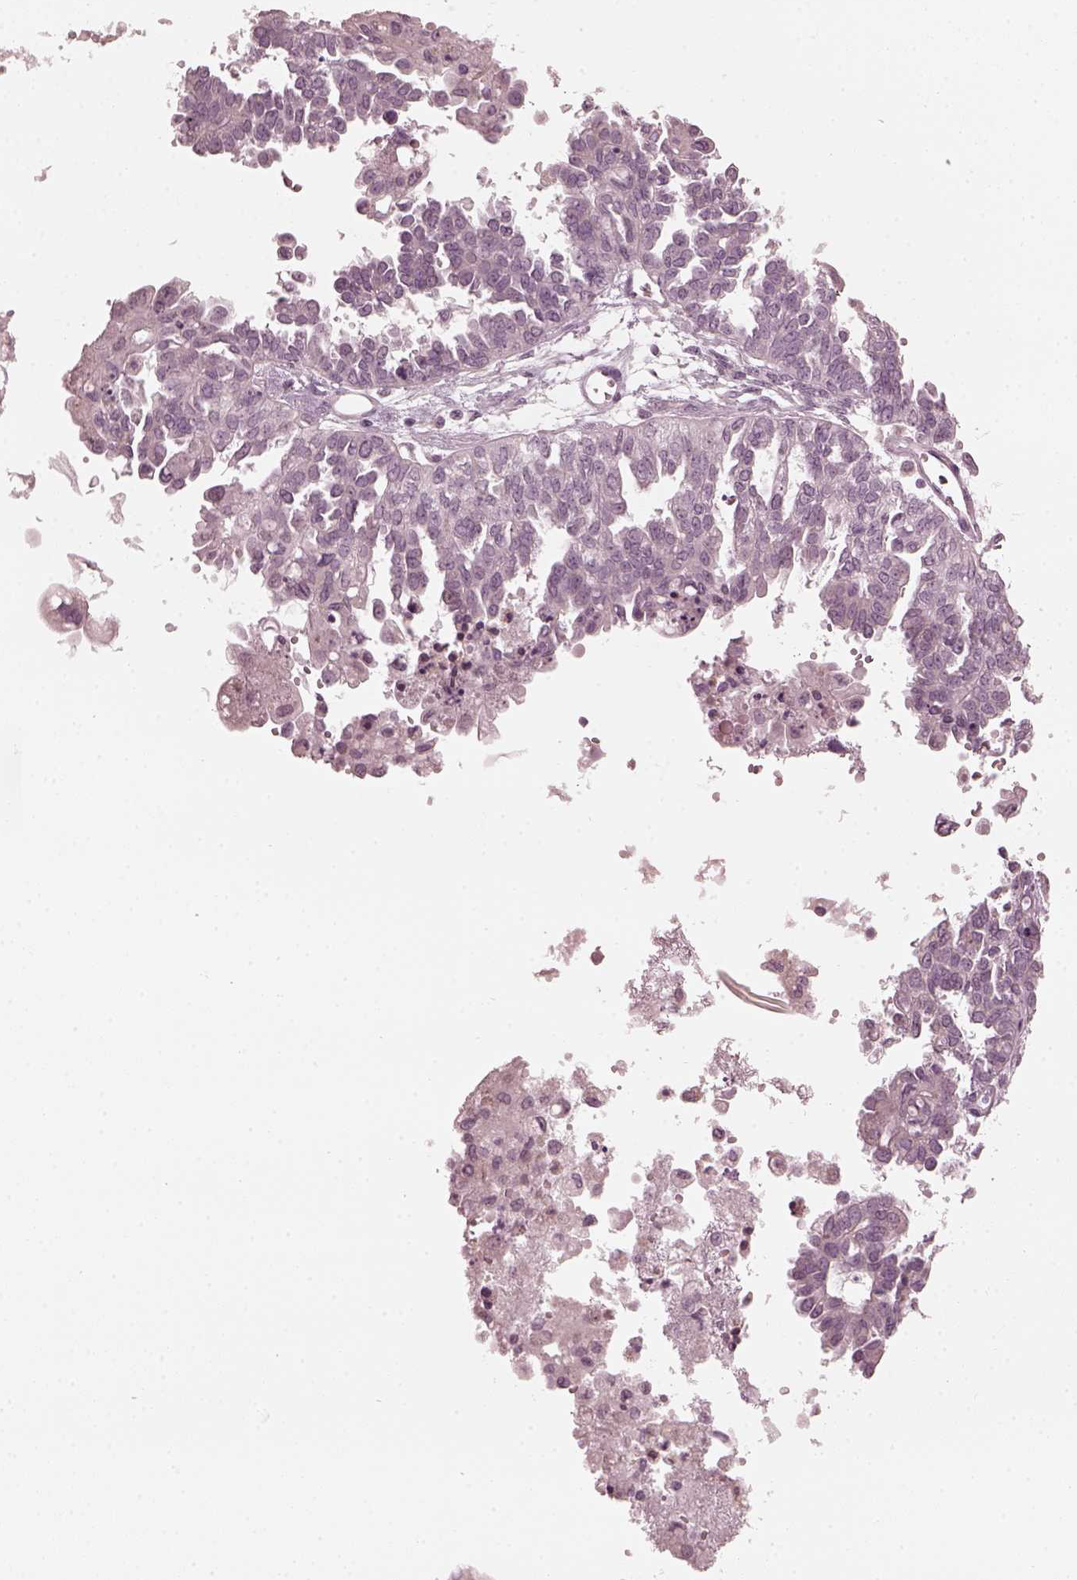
{"staining": {"intensity": "negative", "quantity": "none", "location": "none"}, "tissue": "ovarian cancer", "cell_type": "Tumor cells", "image_type": "cancer", "snomed": [{"axis": "morphology", "description": "Cystadenocarcinoma, serous, NOS"}, {"axis": "topography", "description": "Ovary"}], "caption": "Tumor cells are negative for brown protein staining in ovarian cancer (serous cystadenocarcinoma).", "gene": "CCDC170", "patient": {"sex": "female", "age": 53}}